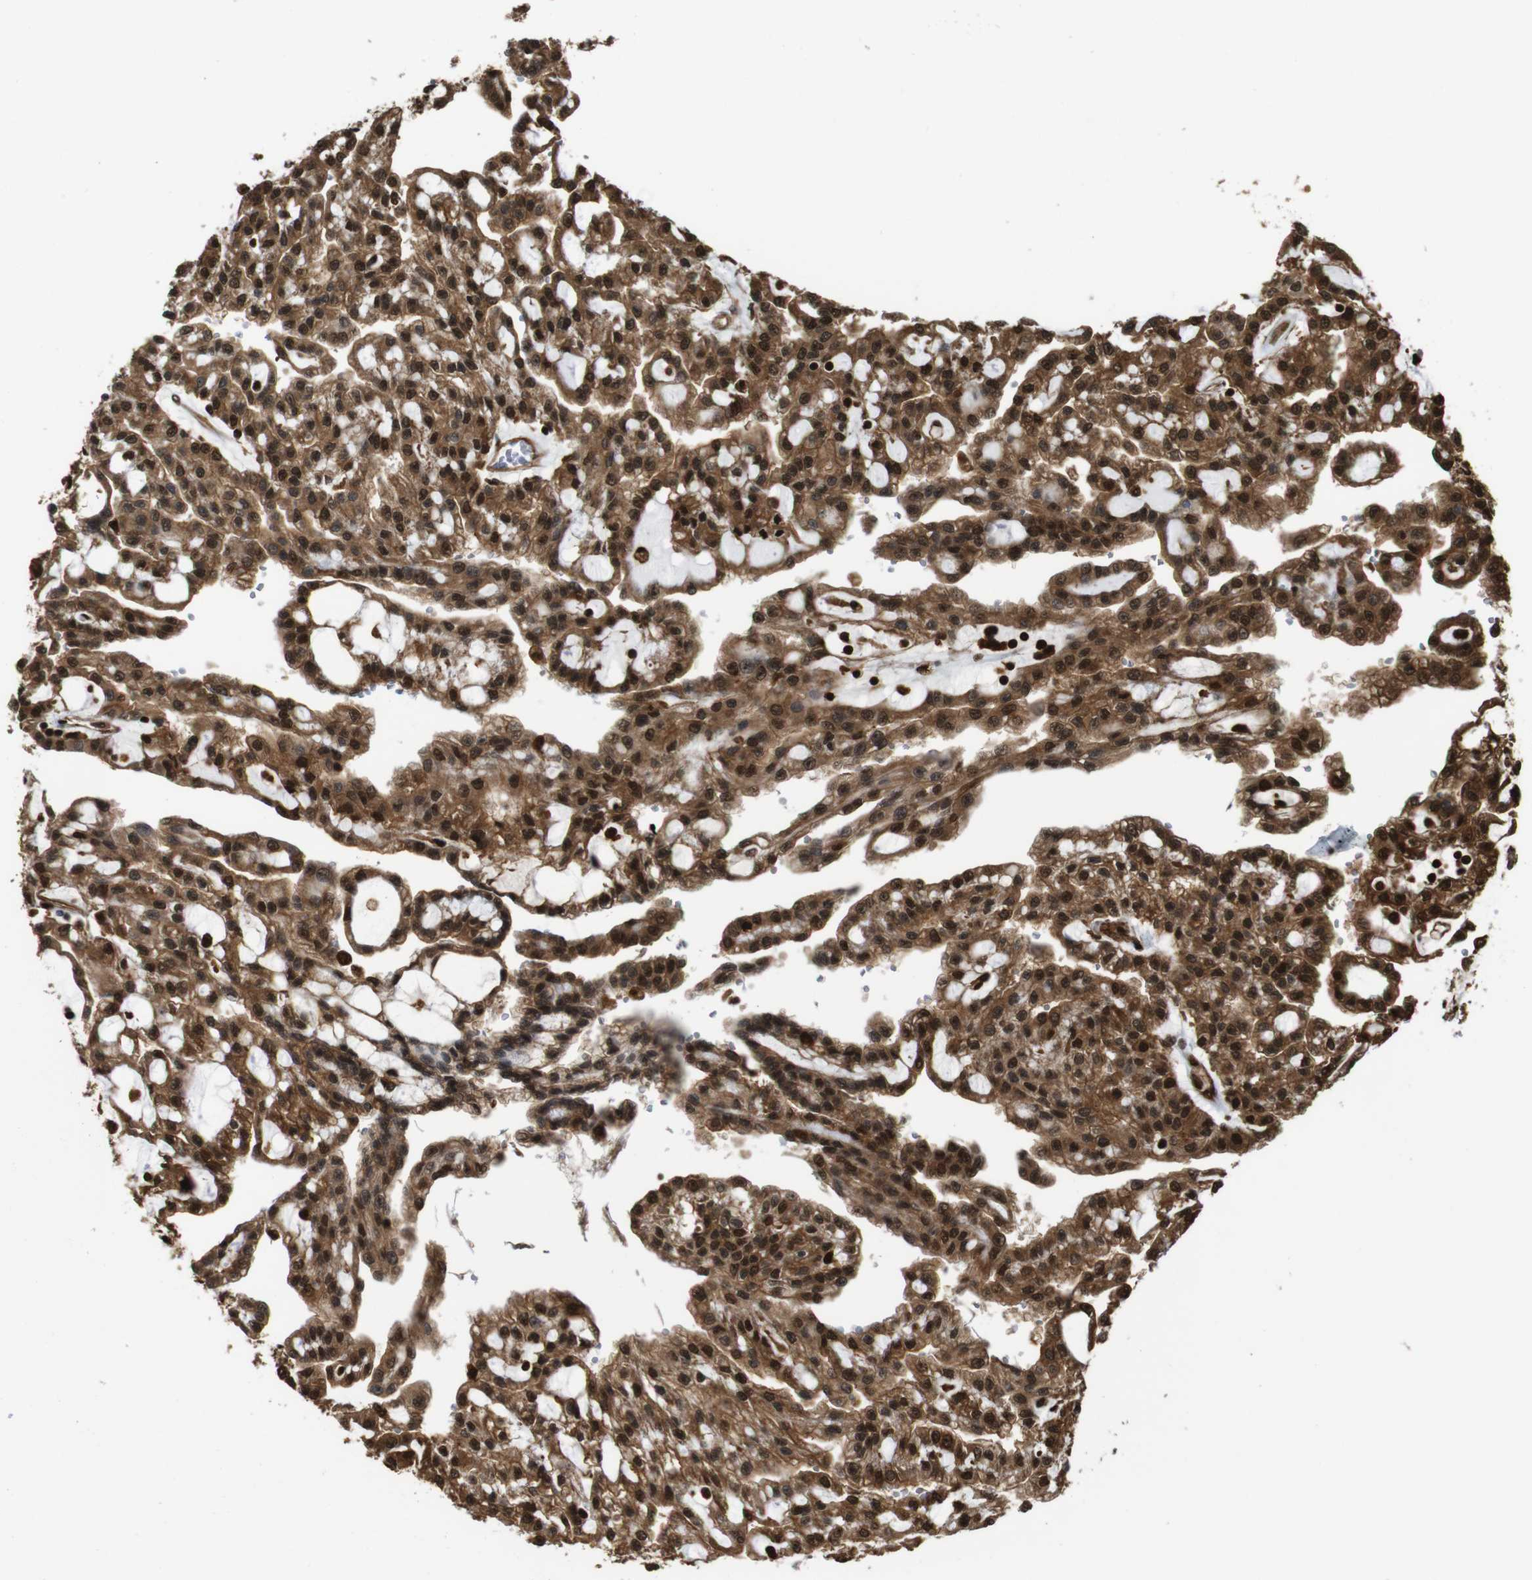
{"staining": {"intensity": "strong", "quantity": ">75%", "location": "cytoplasmic/membranous,nuclear"}, "tissue": "renal cancer", "cell_type": "Tumor cells", "image_type": "cancer", "snomed": [{"axis": "morphology", "description": "Adenocarcinoma, NOS"}, {"axis": "topography", "description": "Kidney"}], "caption": "The photomicrograph exhibits staining of adenocarcinoma (renal), revealing strong cytoplasmic/membranous and nuclear protein positivity (brown color) within tumor cells.", "gene": "VCP", "patient": {"sex": "male", "age": 63}}